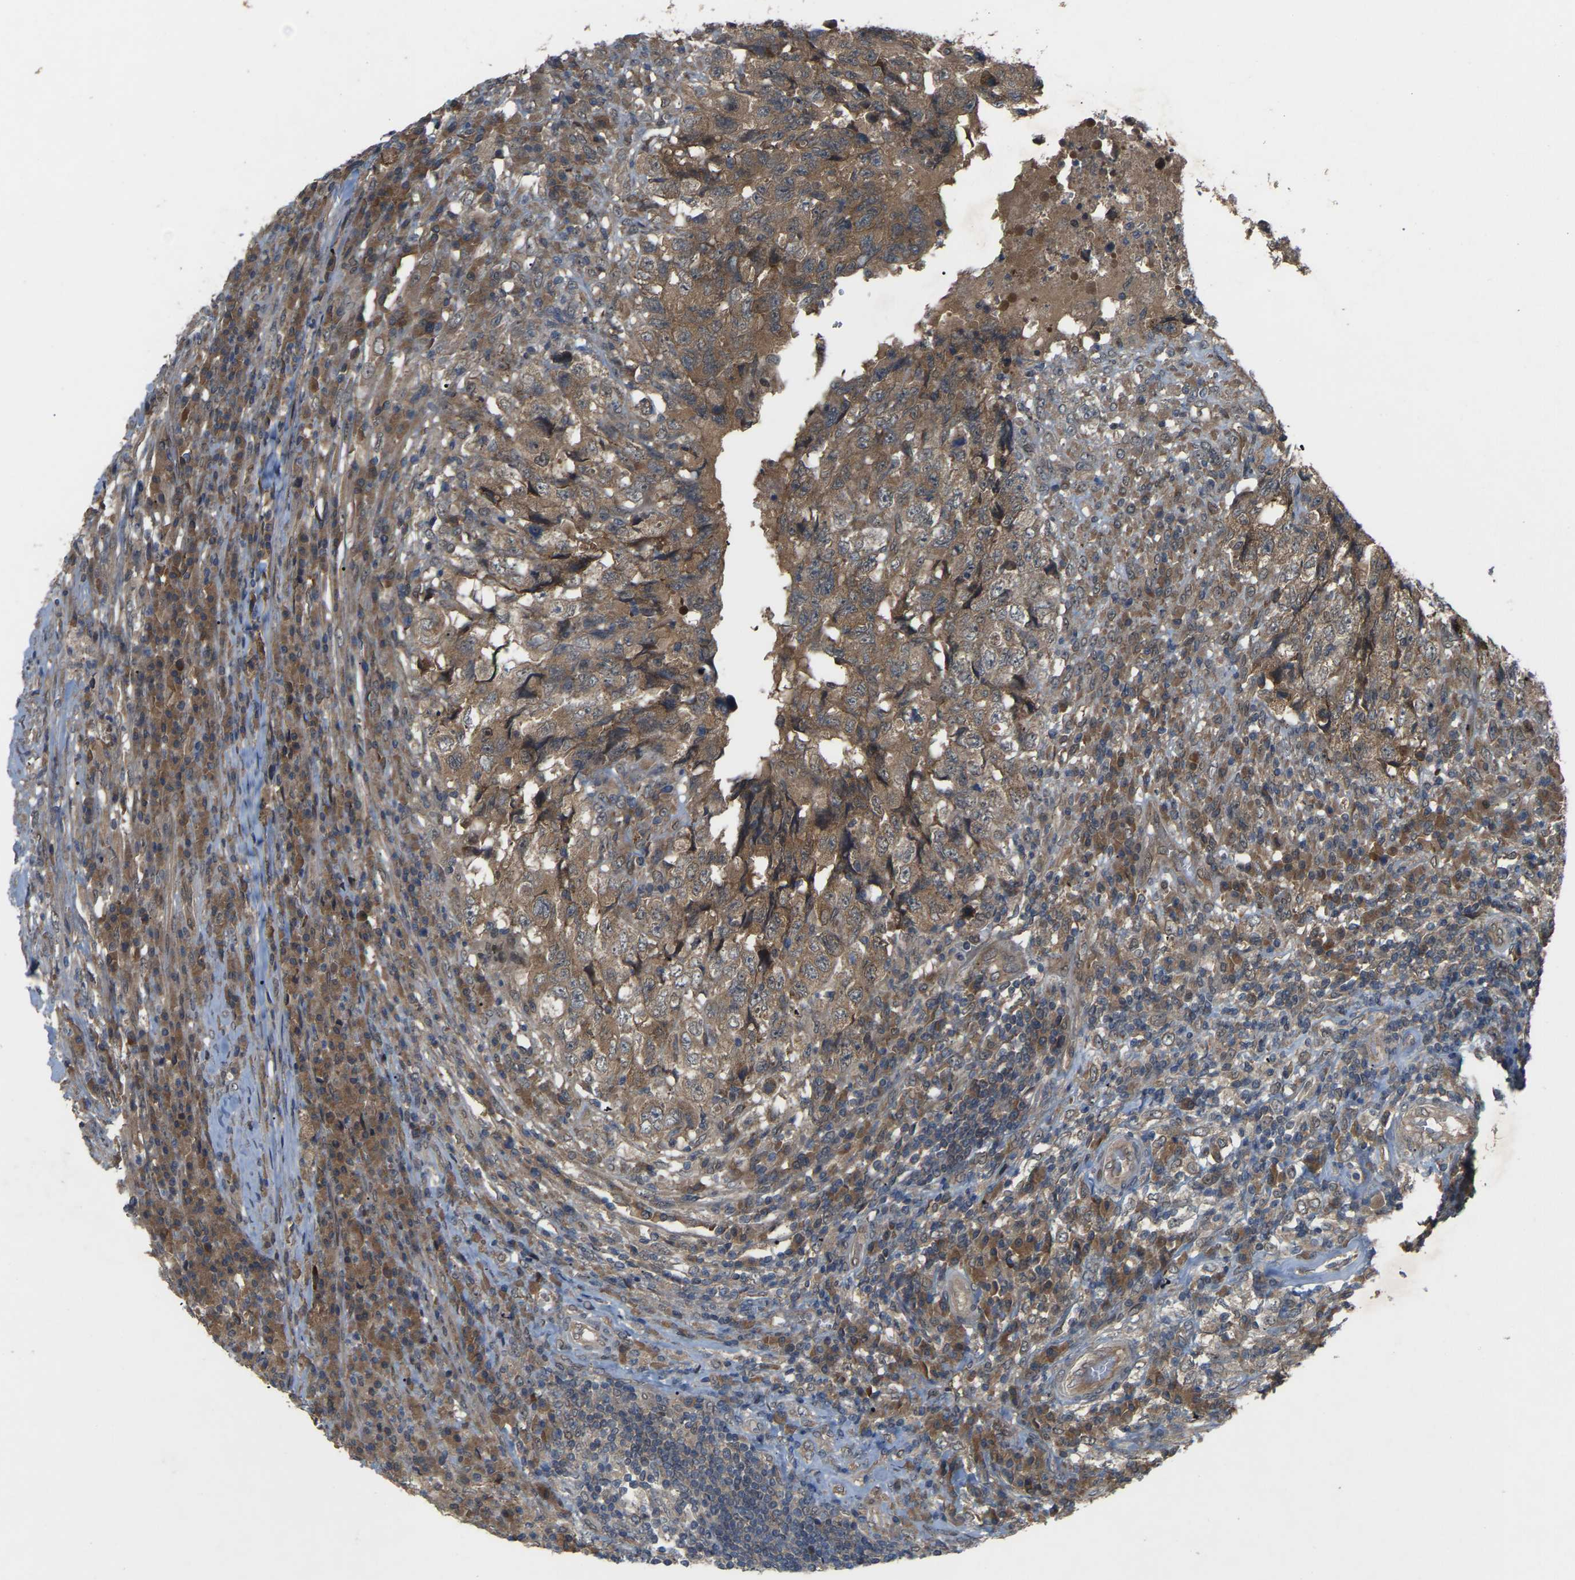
{"staining": {"intensity": "moderate", "quantity": ">75%", "location": "cytoplasmic/membranous"}, "tissue": "testis cancer", "cell_type": "Tumor cells", "image_type": "cancer", "snomed": [{"axis": "morphology", "description": "Necrosis, NOS"}, {"axis": "morphology", "description": "Carcinoma, Embryonal, NOS"}, {"axis": "topography", "description": "Testis"}], "caption": "Testis embryonal carcinoma stained with a protein marker exhibits moderate staining in tumor cells.", "gene": "CROT", "patient": {"sex": "male", "age": 19}}